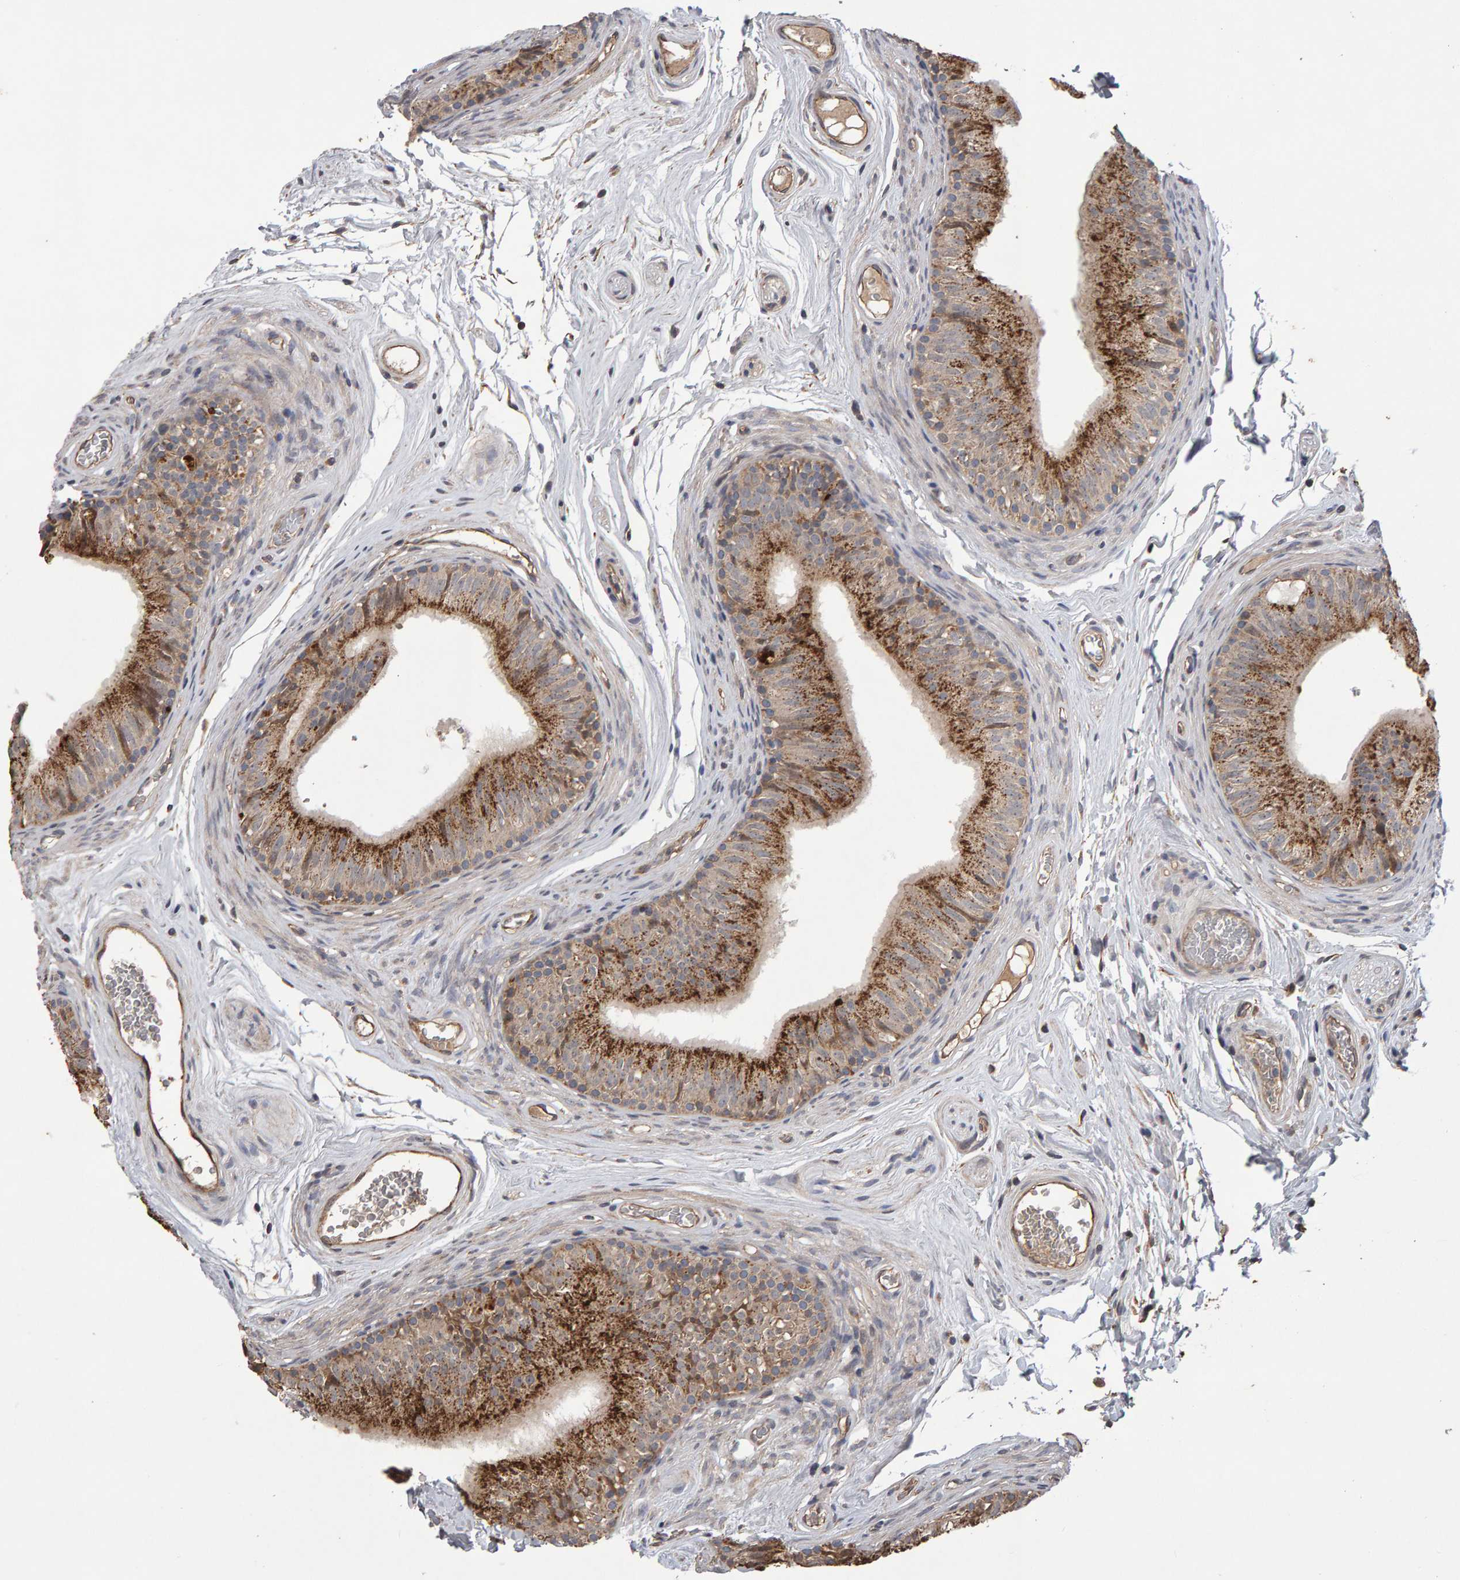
{"staining": {"intensity": "moderate", "quantity": "<25%", "location": "cytoplasmic/membranous"}, "tissue": "epididymis", "cell_type": "Glandular cells", "image_type": "normal", "snomed": [{"axis": "morphology", "description": "Normal tissue, NOS"}, {"axis": "topography", "description": "Epididymis"}], "caption": "DAB immunohistochemical staining of benign human epididymis exhibits moderate cytoplasmic/membranous protein staining in approximately <25% of glandular cells.", "gene": "COASY", "patient": {"sex": "male", "age": 36}}